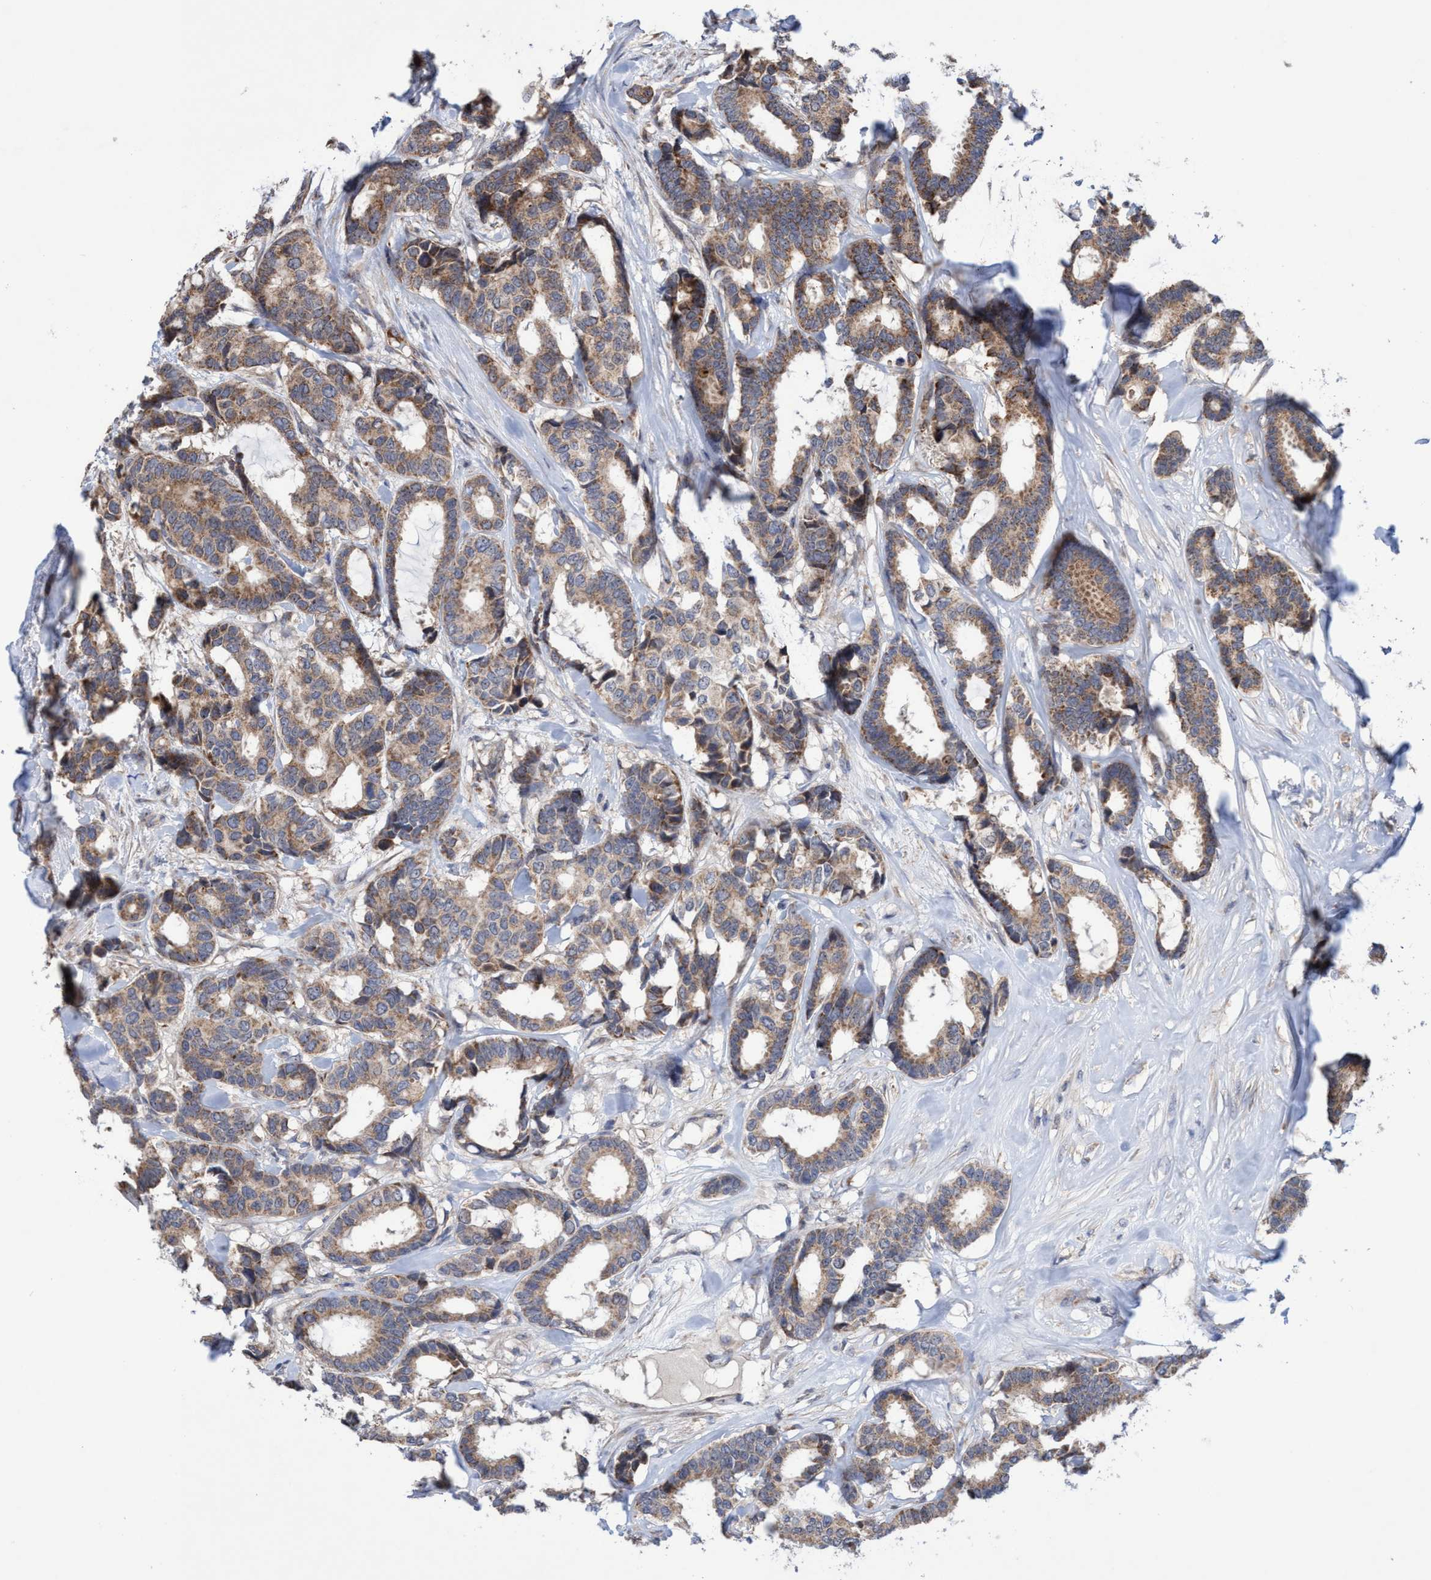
{"staining": {"intensity": "moderate", "quantity": ">75%", "location": "cytoplasmic/membranous"}, "tissue": "breast cancer", "cell_type": "Tumor cells", "image_type": "cancer", "snomed": [{"axis": "morphology", "description": "Duct carcinoma"}, {"axis": "topography", "description": "Breast"}], "caption": "The photomicrograph demonstrates a brown stain indicating the presence of a protein in the cytoplasmic/membranous of tumor cells in breast infiltrating ductal carcinoma.", "gene": "P2RY14", "patient": {"sex": "female", "age": 87}}